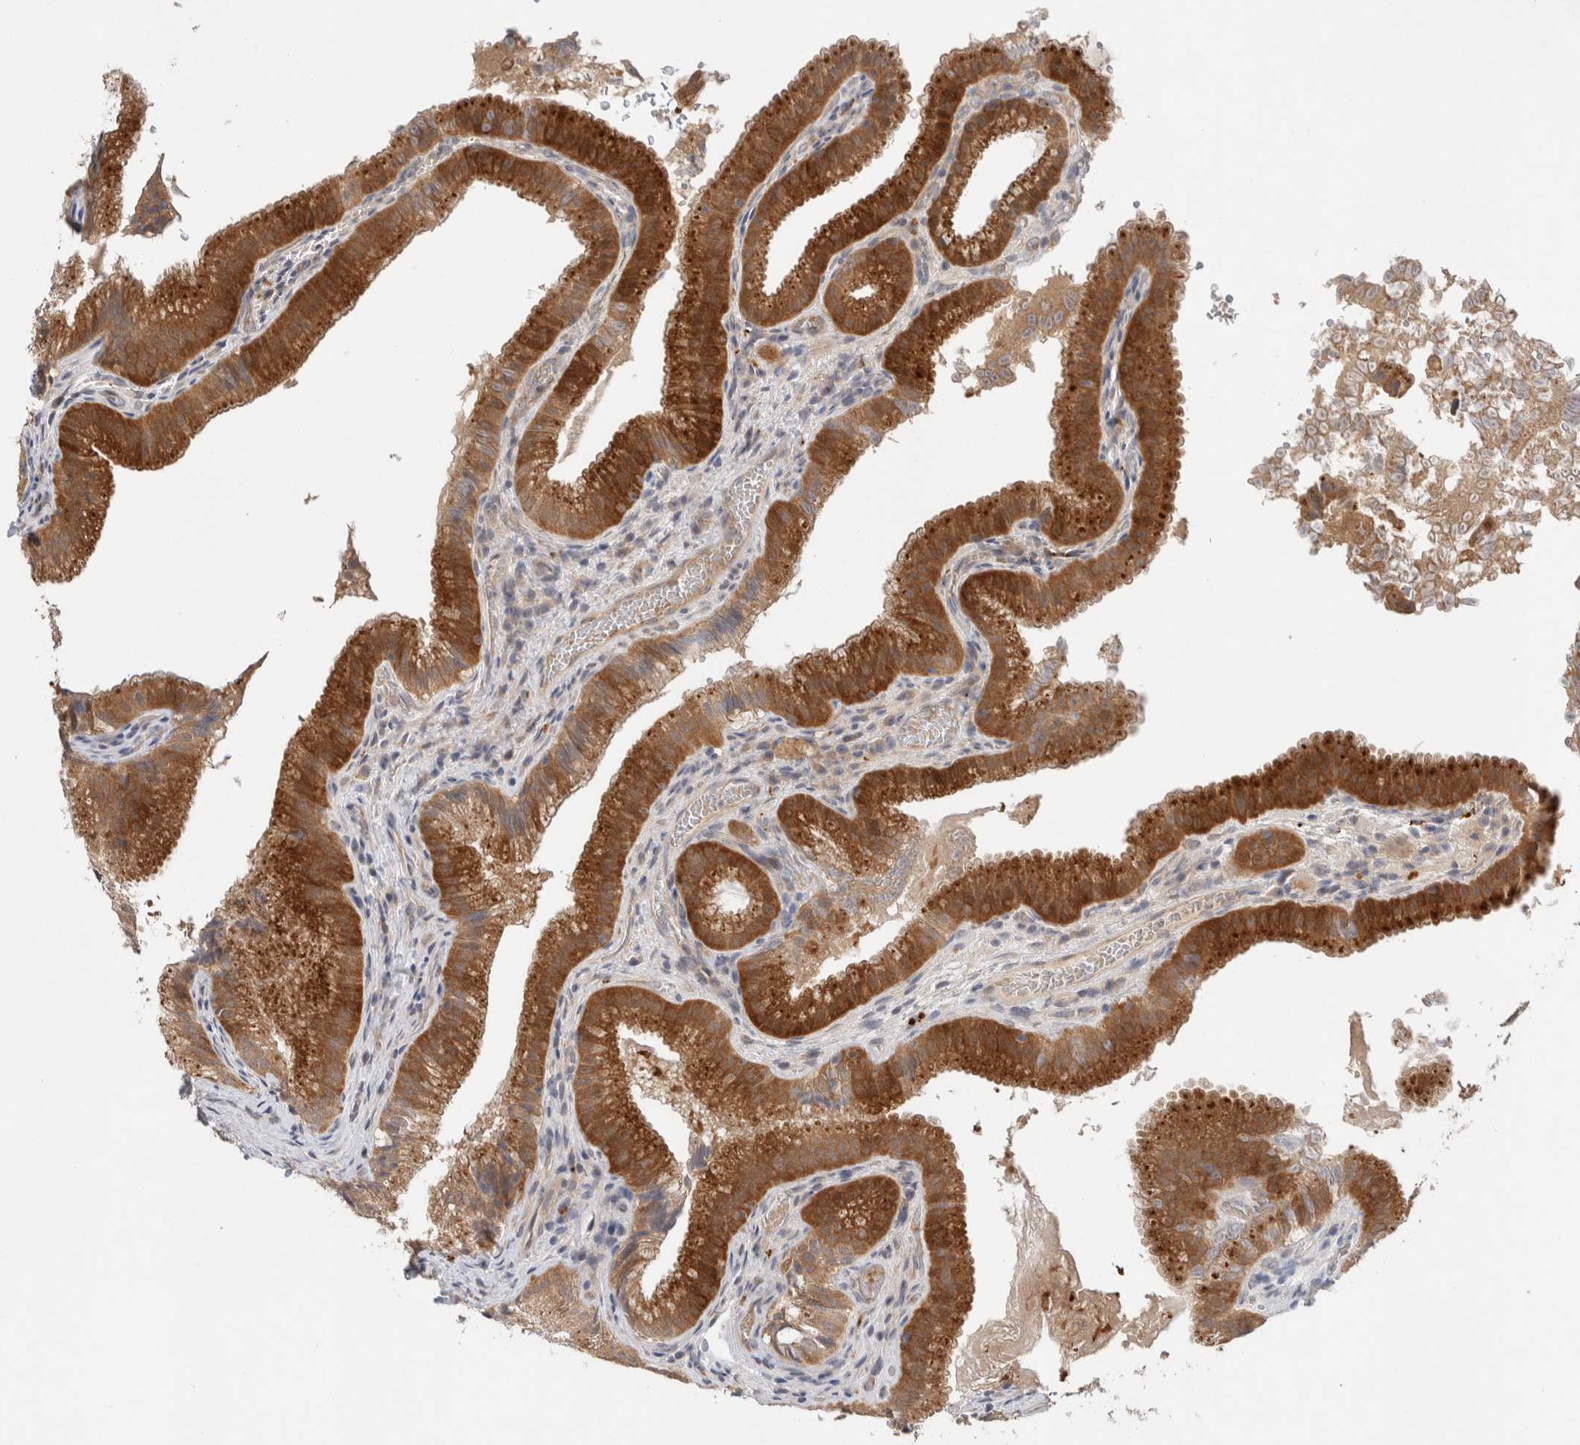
{"staining": {"intensity": "strong", "quantity": ">75%", "location": "cytoplasmic/membranous"}, "tissue": "gallbladder", "cell_type": "Glandular cells", "image_type": "normal", "snomed": [{"axis": "morphology", "description": "Normal tissue, NOS"}, {"axis": "topography", "description": "Gallbladder"}], "caption": "IHC staining of benign gallbladder, which exhibits high levels of strong cytoplasmic/membranous staining in approximately >75% of glandular cells indicating strong cytoplasmic/membranous protein staining. The staining was performed using DAB (3,3'-diaminobenzidine) (brown) for protein detection and nuclei were counterstained in hematoxylin (blue).", "gene": "SGK1", "patient": {"sex": "female", "age": 30}}